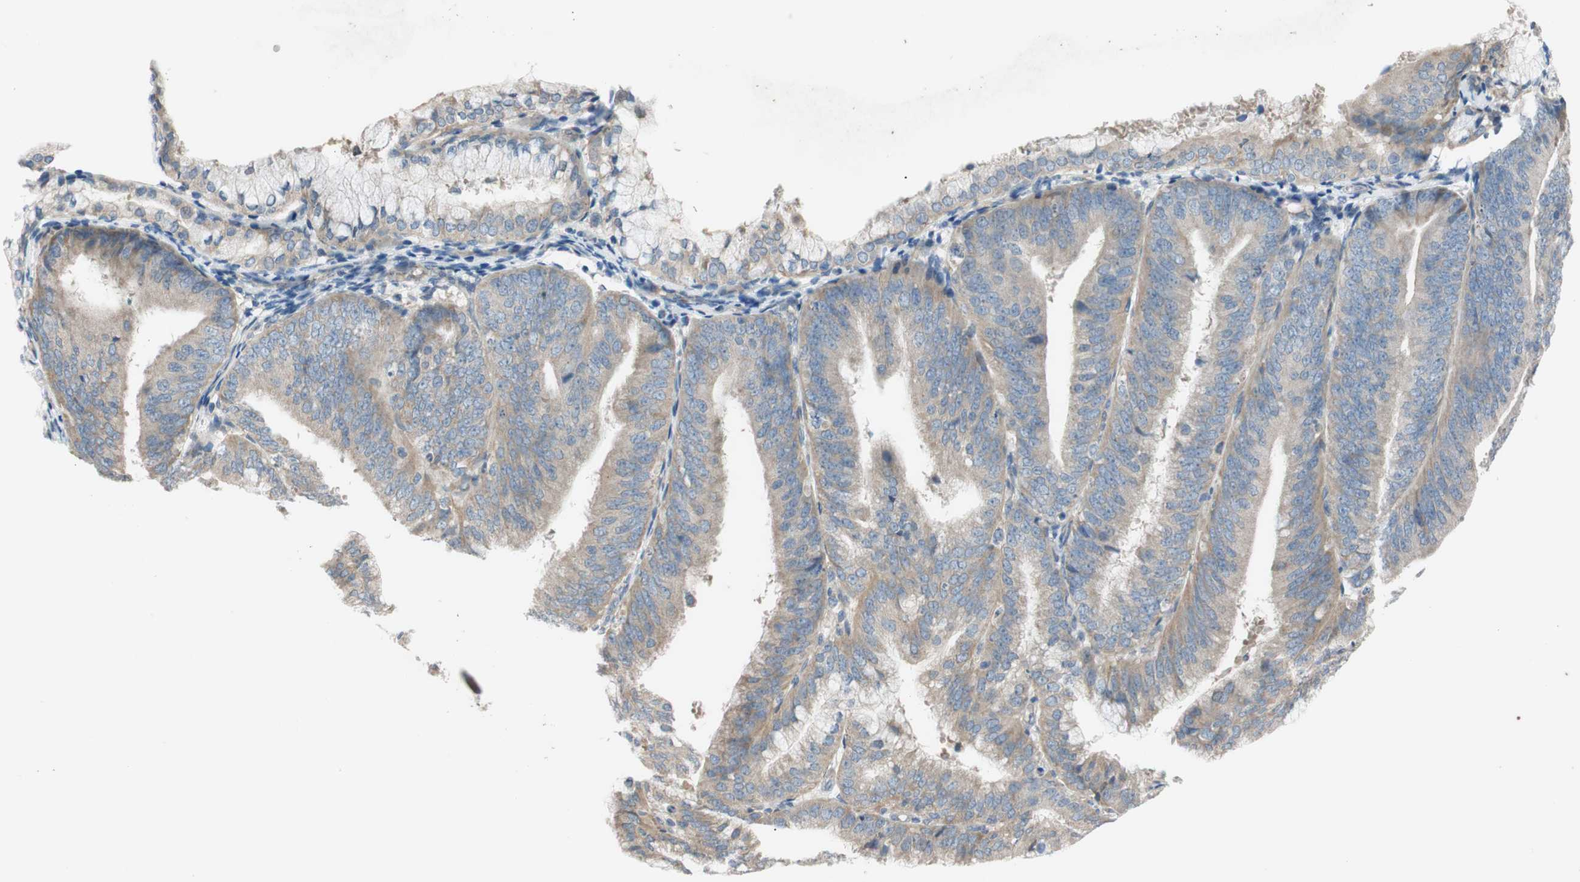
{"staining": {"intensity": "weak", "quantity": ">75%", "location": "cytoplasmic/membranous"}, "tissue": "endometrial cancer", "cell_type": "Tumor cells", "image_type": "cancer", "snomed": [{"axis": "morphology", "description": "Adenocarcinoma, NOS"}, {"axis": "topography", "description": "Endometrium"}], "caption": "Protein staining by IHC demonstrates weak cytoplasmic/membranous expression in approximately >75% of tumor cells in endometrial cancer (adenocarcinoma). (DAB IHC with brightfield microscopy, high magnification).", "gene": "ADD2", "patient": {"sex": "female", "age": 63}}